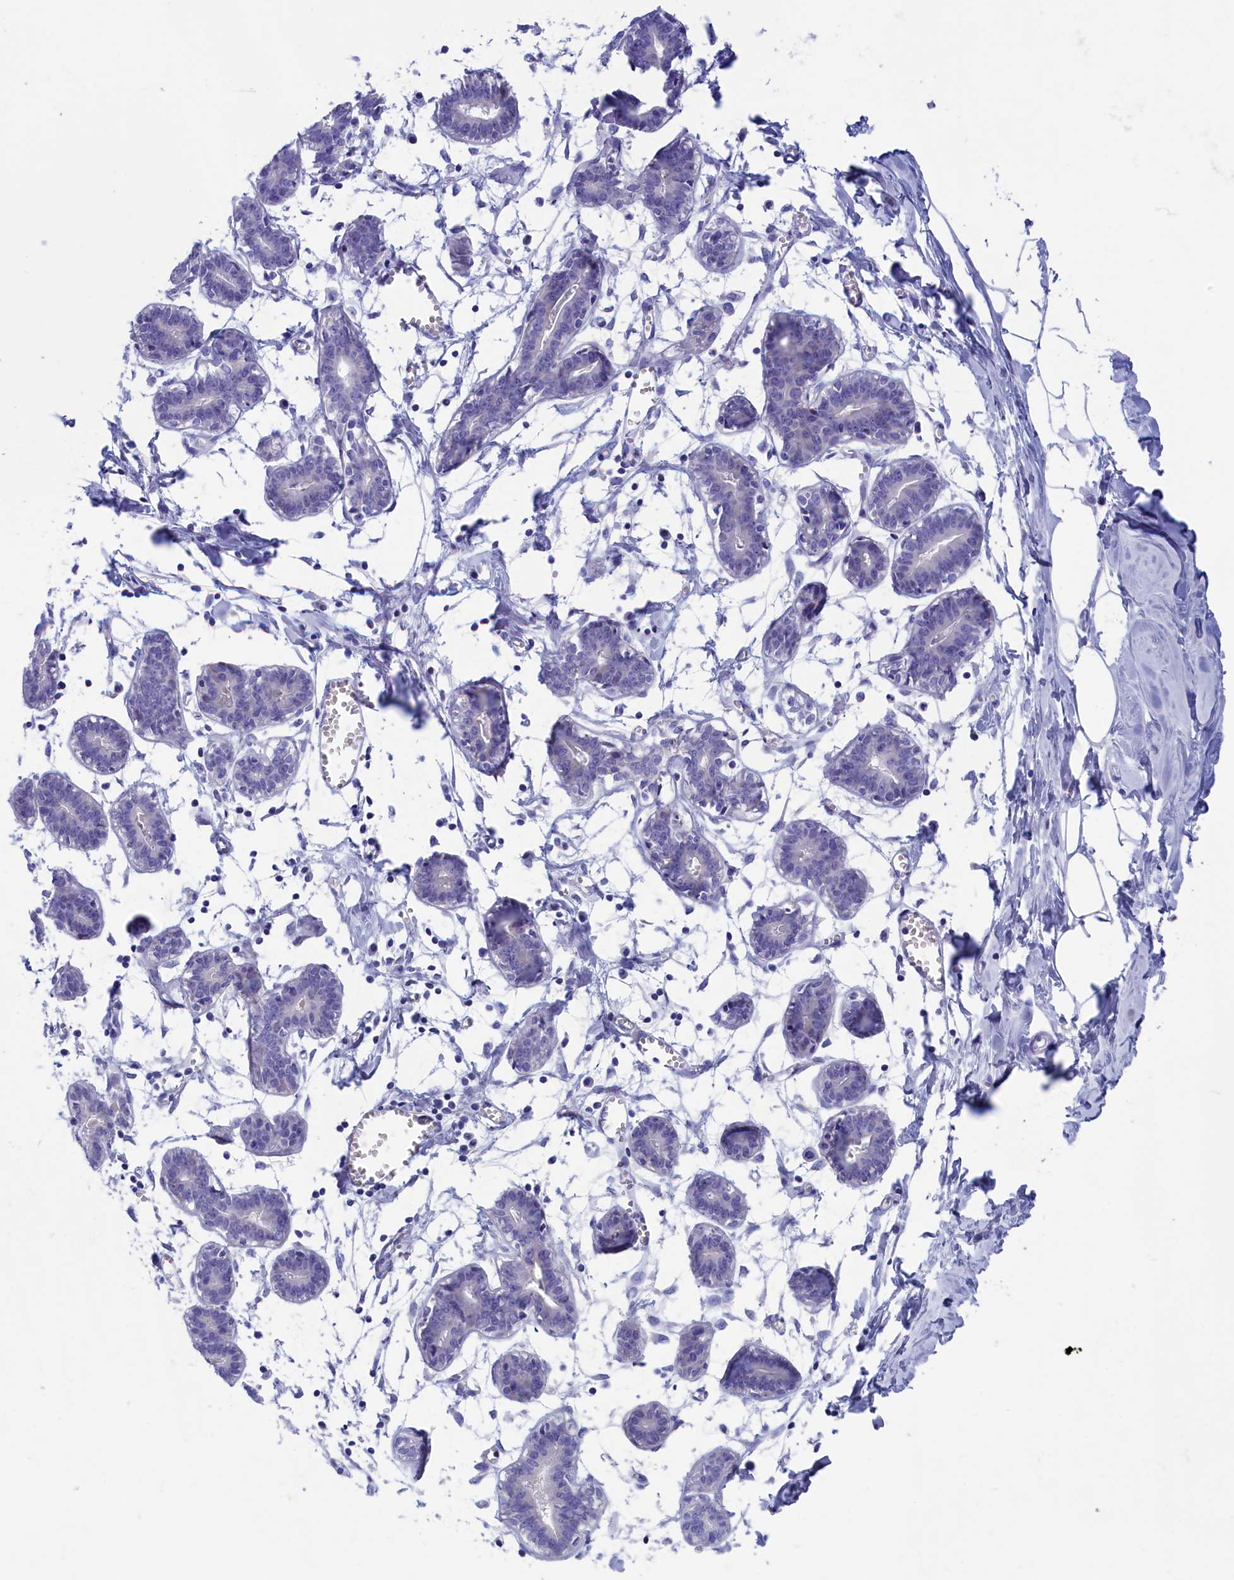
{"staining": {"intensity": "negative", "quantity": "none", "location": "none"}, "tissue": "breast", "cell_type": "Adipocytes", "image_type": "normal", "snomed": [{"axis": "morphology", "description": "Normal tissue, NOS"}, {"axis": "topography", "description": "Breast"}], "caption": "Breast stained for a protein using immunohistochemistry displays no positivity adipocytes.", "gene": "VPS35L", "patient": {"sex": "female", "age": 27}}